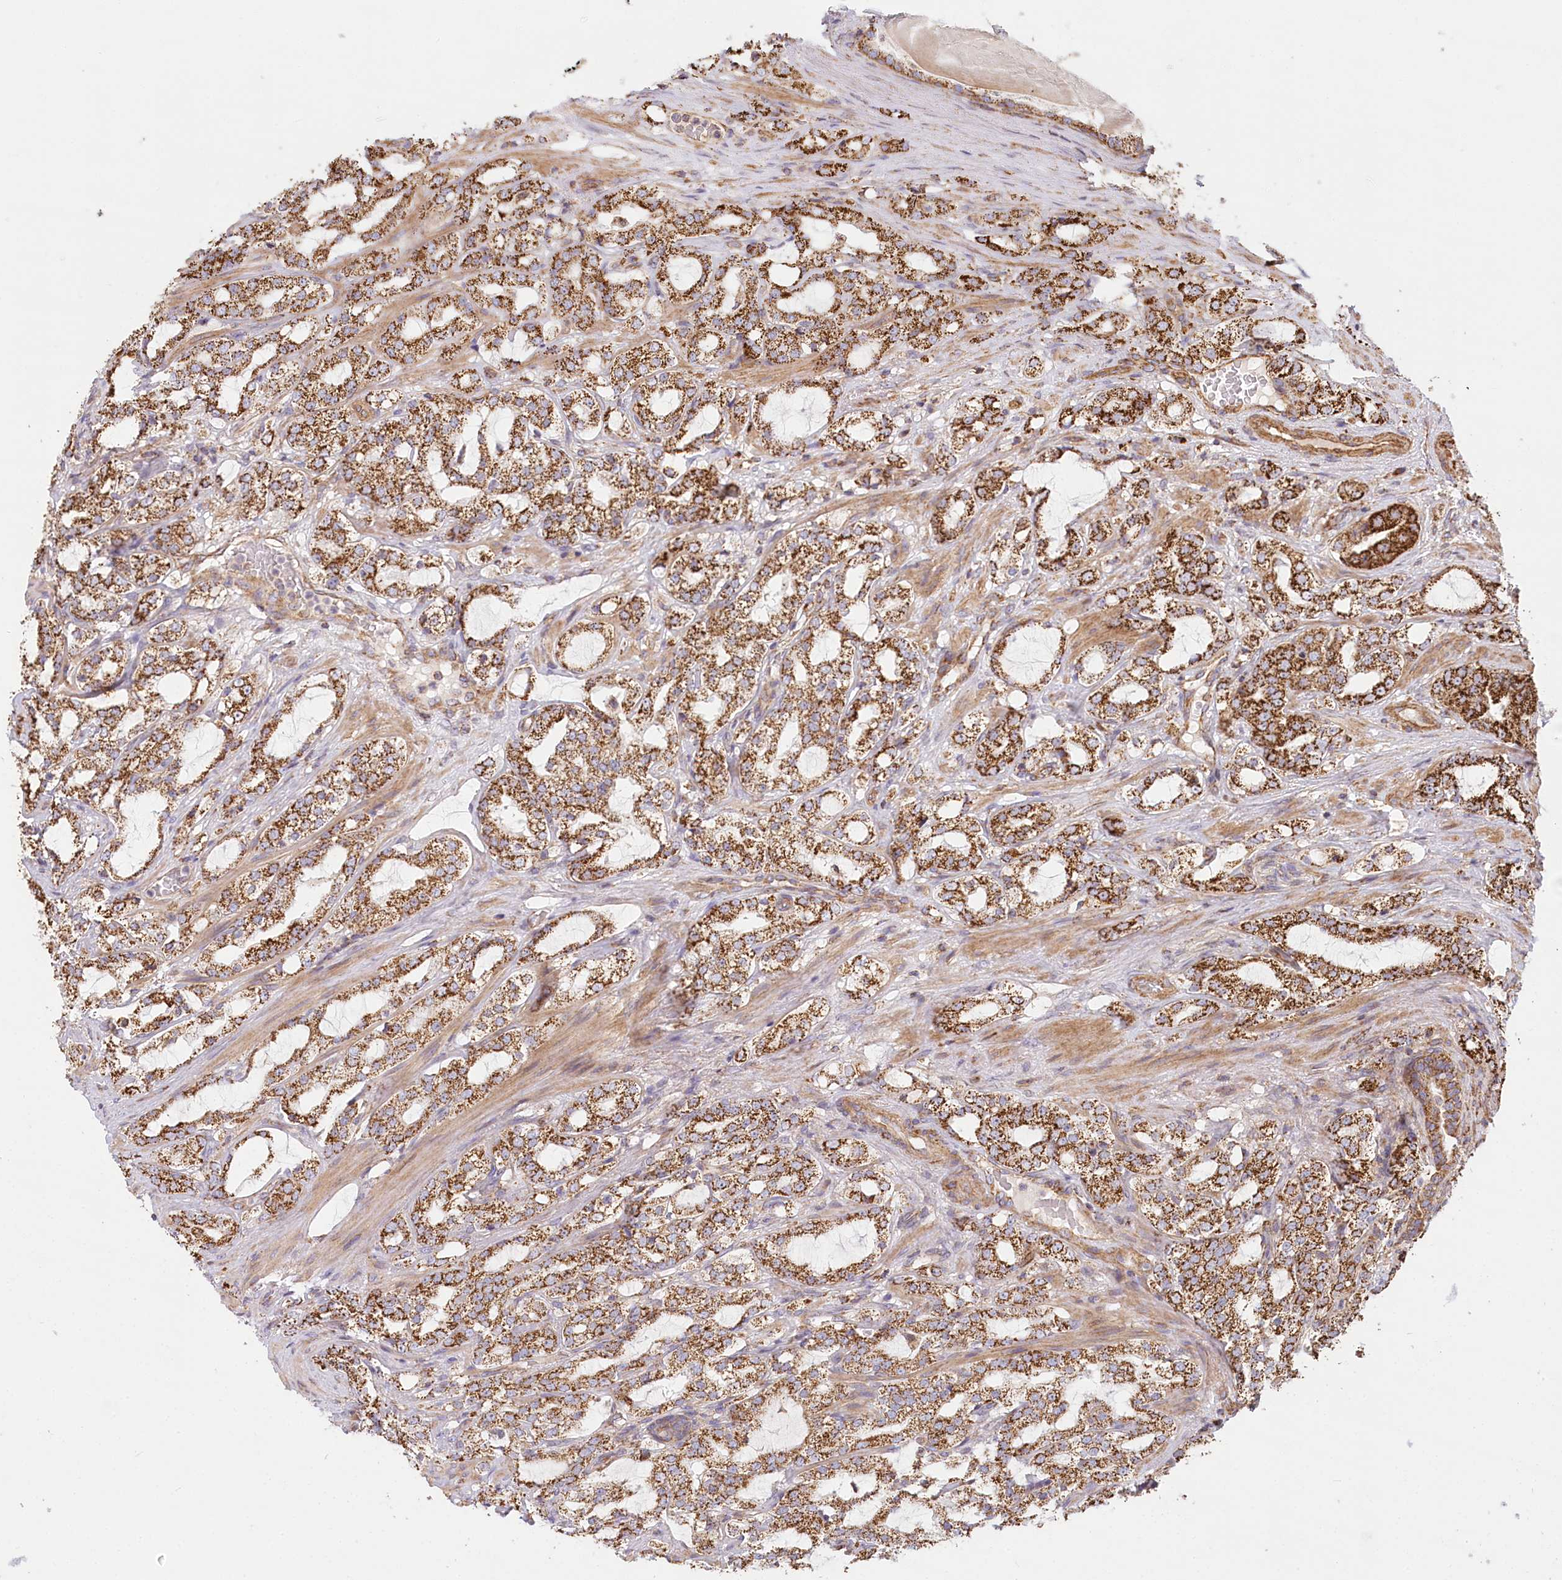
{"staining": {"intensity": "strong", "quantity": ">75%", "location": "cytoplasmic/membranous"}, "tissue": "prostate cancer", "cell_type": "Tumor cells", "image_type": "cancer", "snomed": [{"axis": "morphology", "description": "Adenocarcinoma, High grade"}, {"axis": "topography", "description": "Prostate"}], "caption": "High-magnification brightfield microscopy of prostate cancer stained with DAB (3,3'-diaminobenzidine) (brown) and counterstained with hematoxylin (blue). tumor cells exhibit strong cytoplasmic/membranous positivity is identified in about>75% of cells.", "gene": "UMPS", "patient": {"sex": "male", "age": 64}}